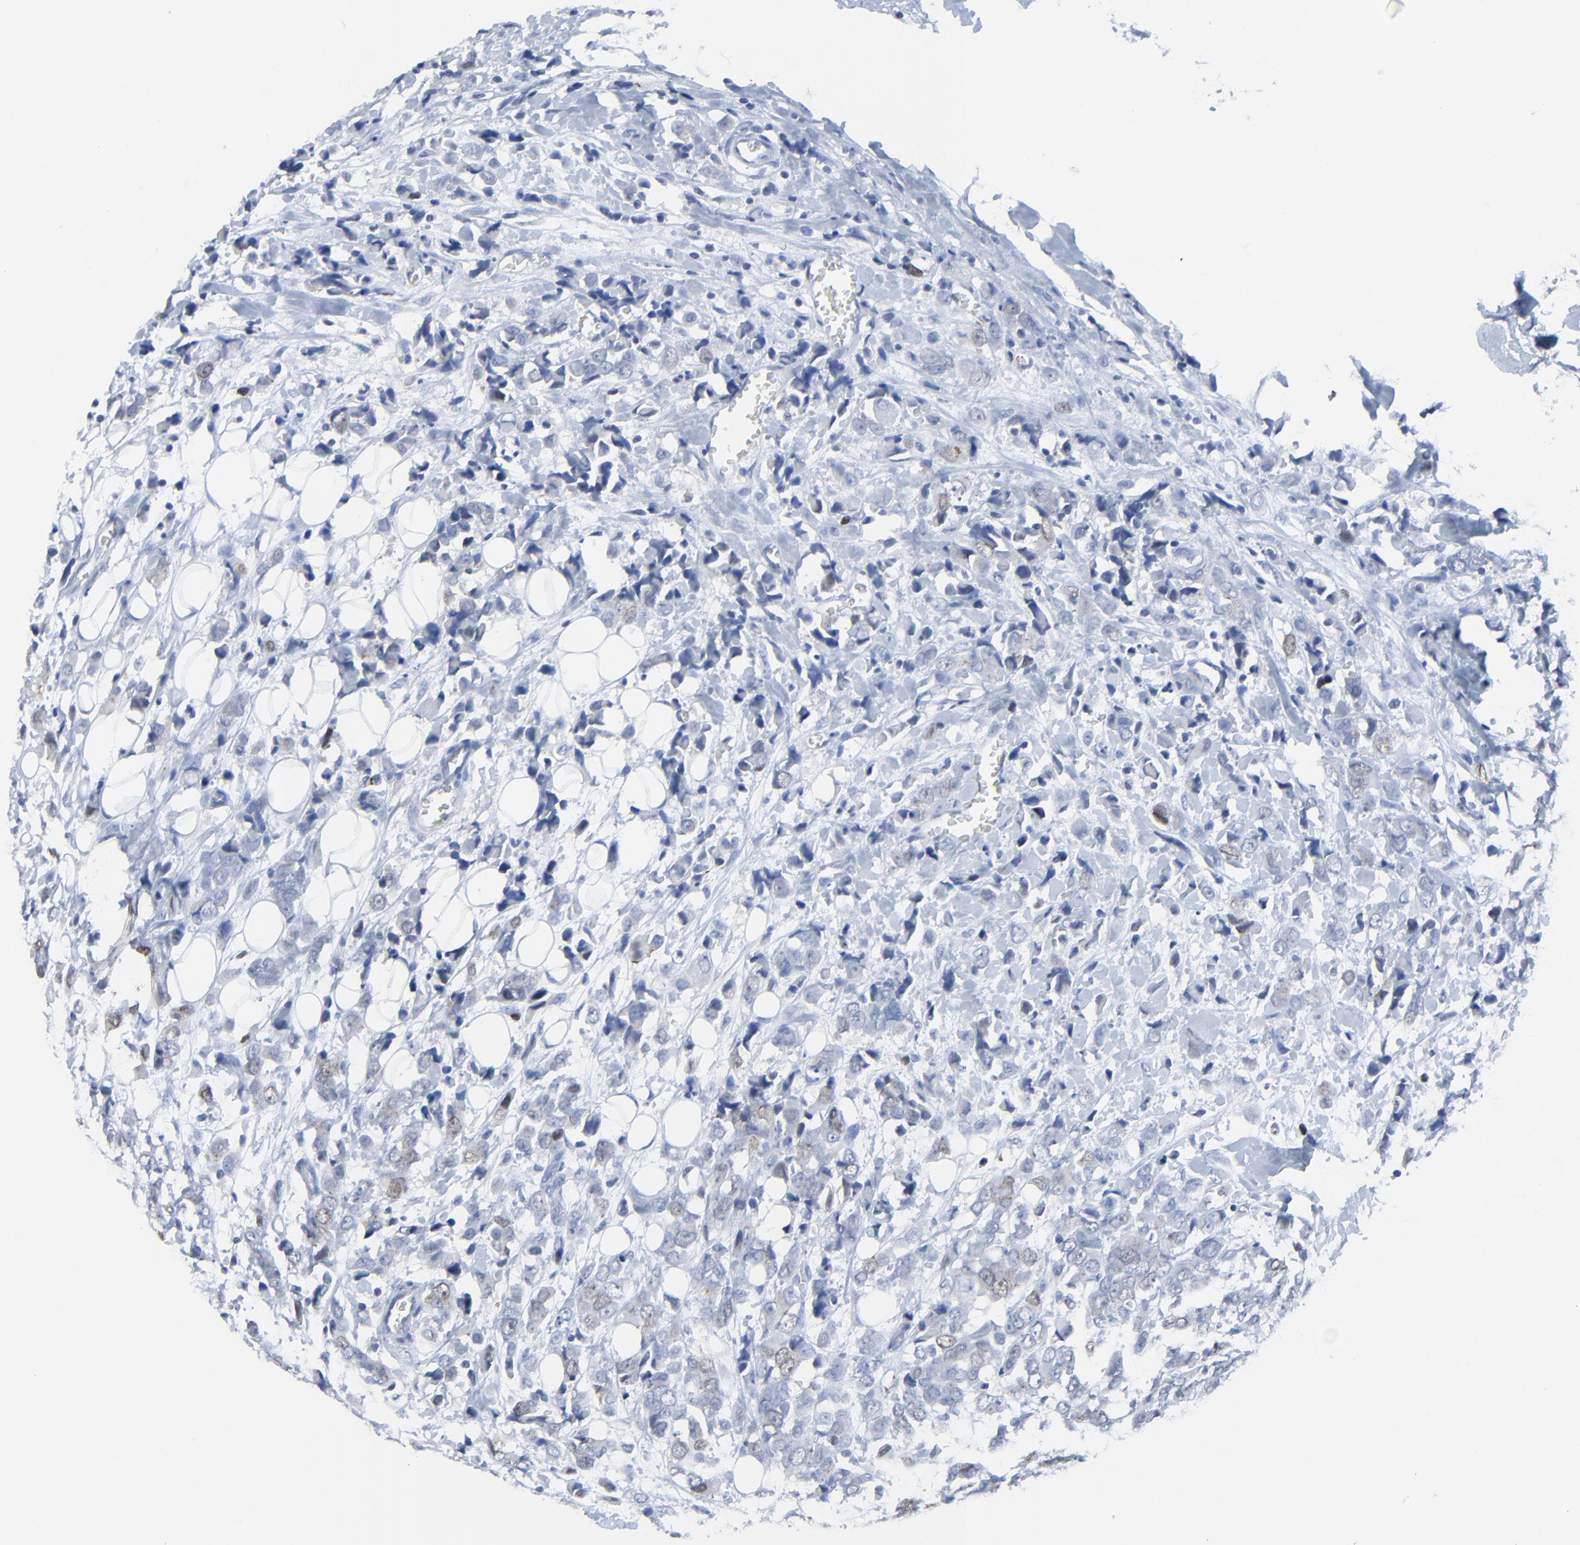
{"staining": {"intensity": "weak", "quantity": "<25%", "location": "nuclear"}, "tissue": "breast cancer", "cell_type": "Tumor cells", "image_type": "cancer", "snomed": [{"axis": "morphology", "description": "Lobular carcinoma"}, {"axis": "topography", "description": "Breast"}], "caption": "The photomicrograph reveals no significant staining in tumor cells of breast lobular carcinoma.", "gene": "BIRC3", "patient": {"sex": "female", "age": 57}}